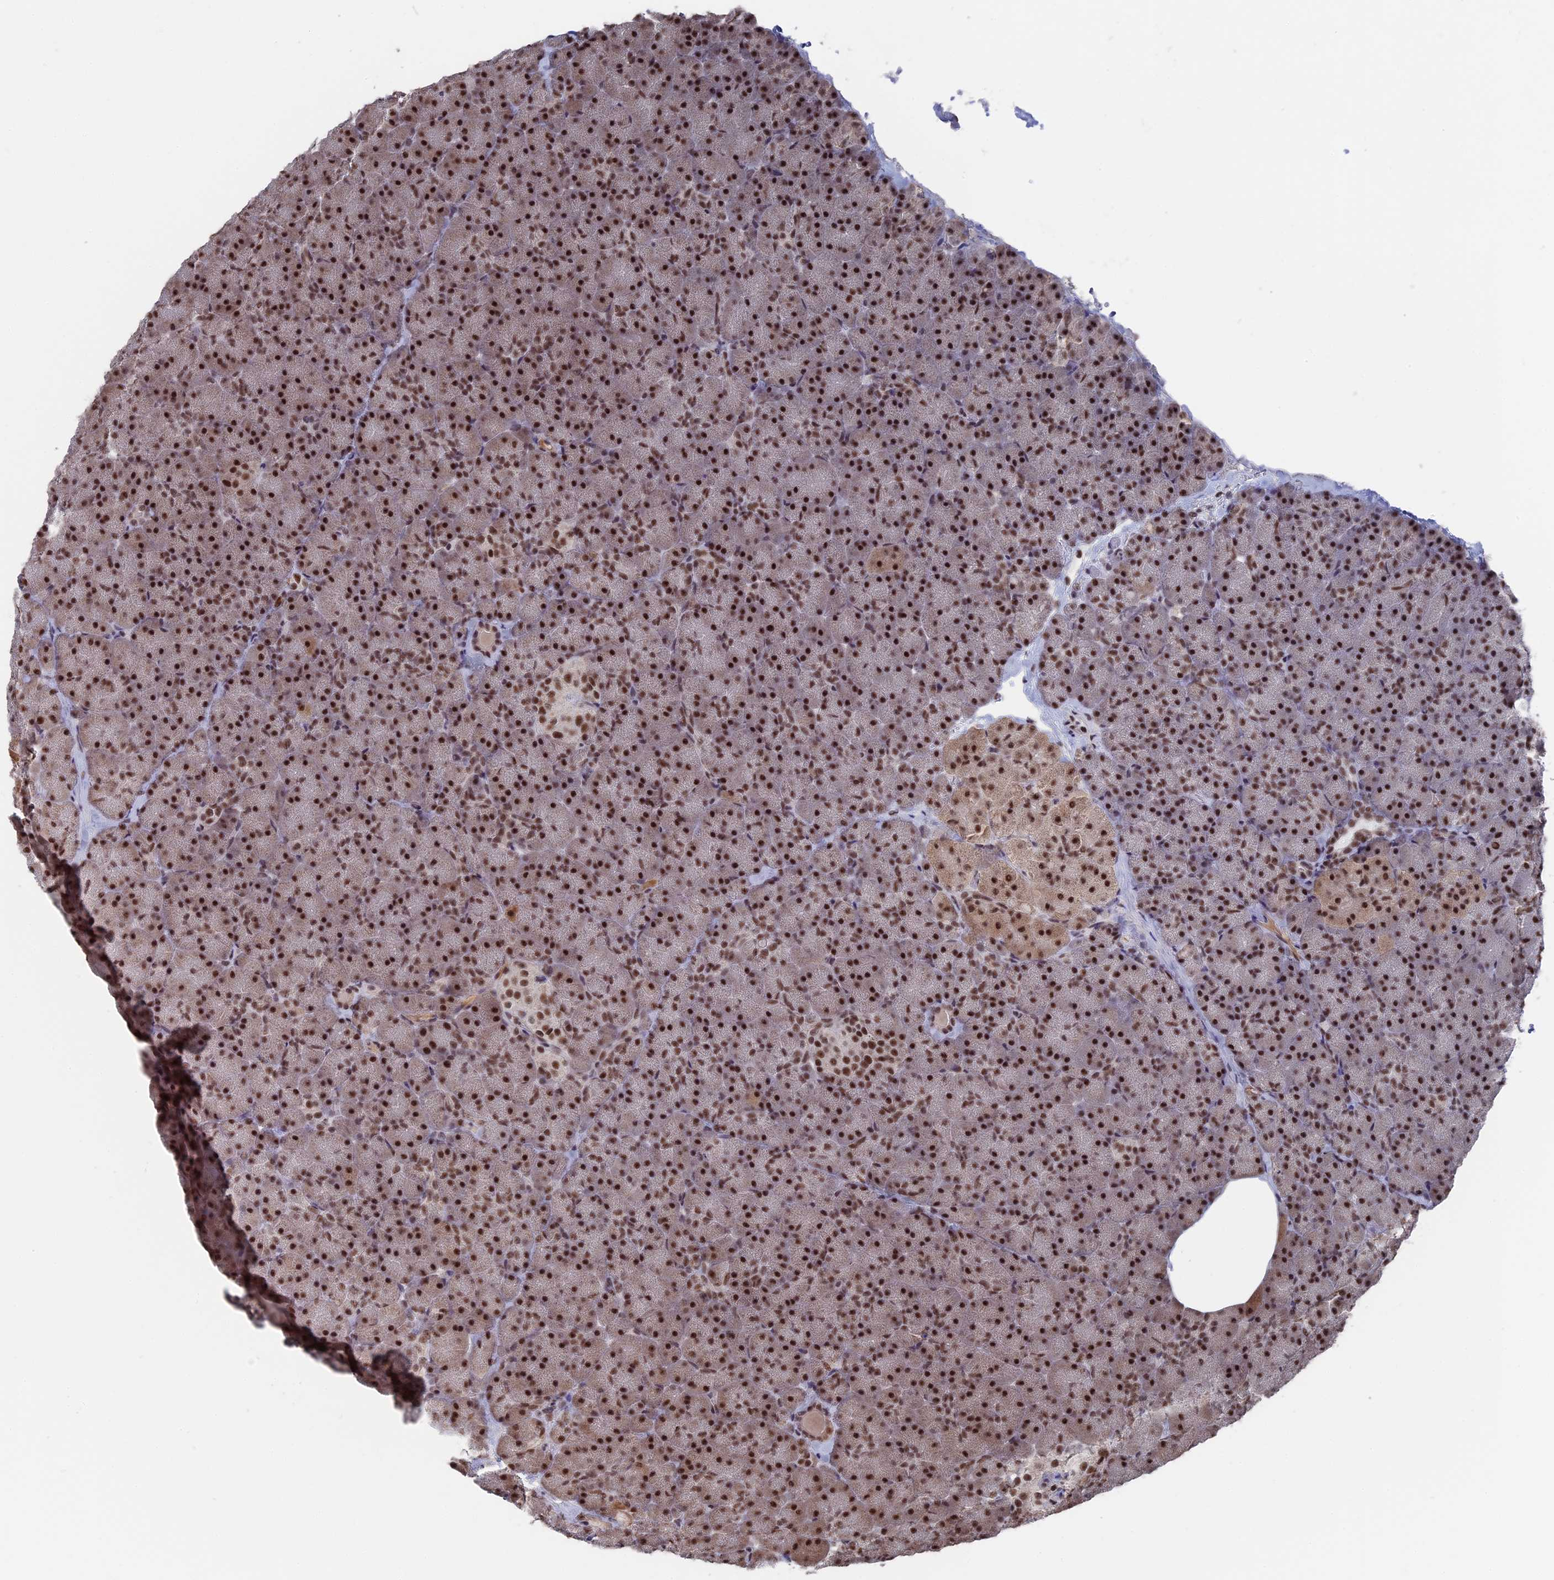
{"staining": {"intensity": "strong", "quantity": ">75%", "location": "nuclear"}, "tissue": "pancreas", "cell_type": "Exocrine glandular cells", "image_type": "normal", "snomed": [{"axis": "morphology", "description": "Normal tissue, NOS"}, {"axis": "topography", "description": "Pancreas"}], "caption": "A histopathology image showing strong nuclear expression in approximately >75% of exocrine glandular cells in benign pancreas, as visualized by brown immunohistochemical staining.", "gene": "SF3A2", "patient": {"sex": "male", "age": 36}}